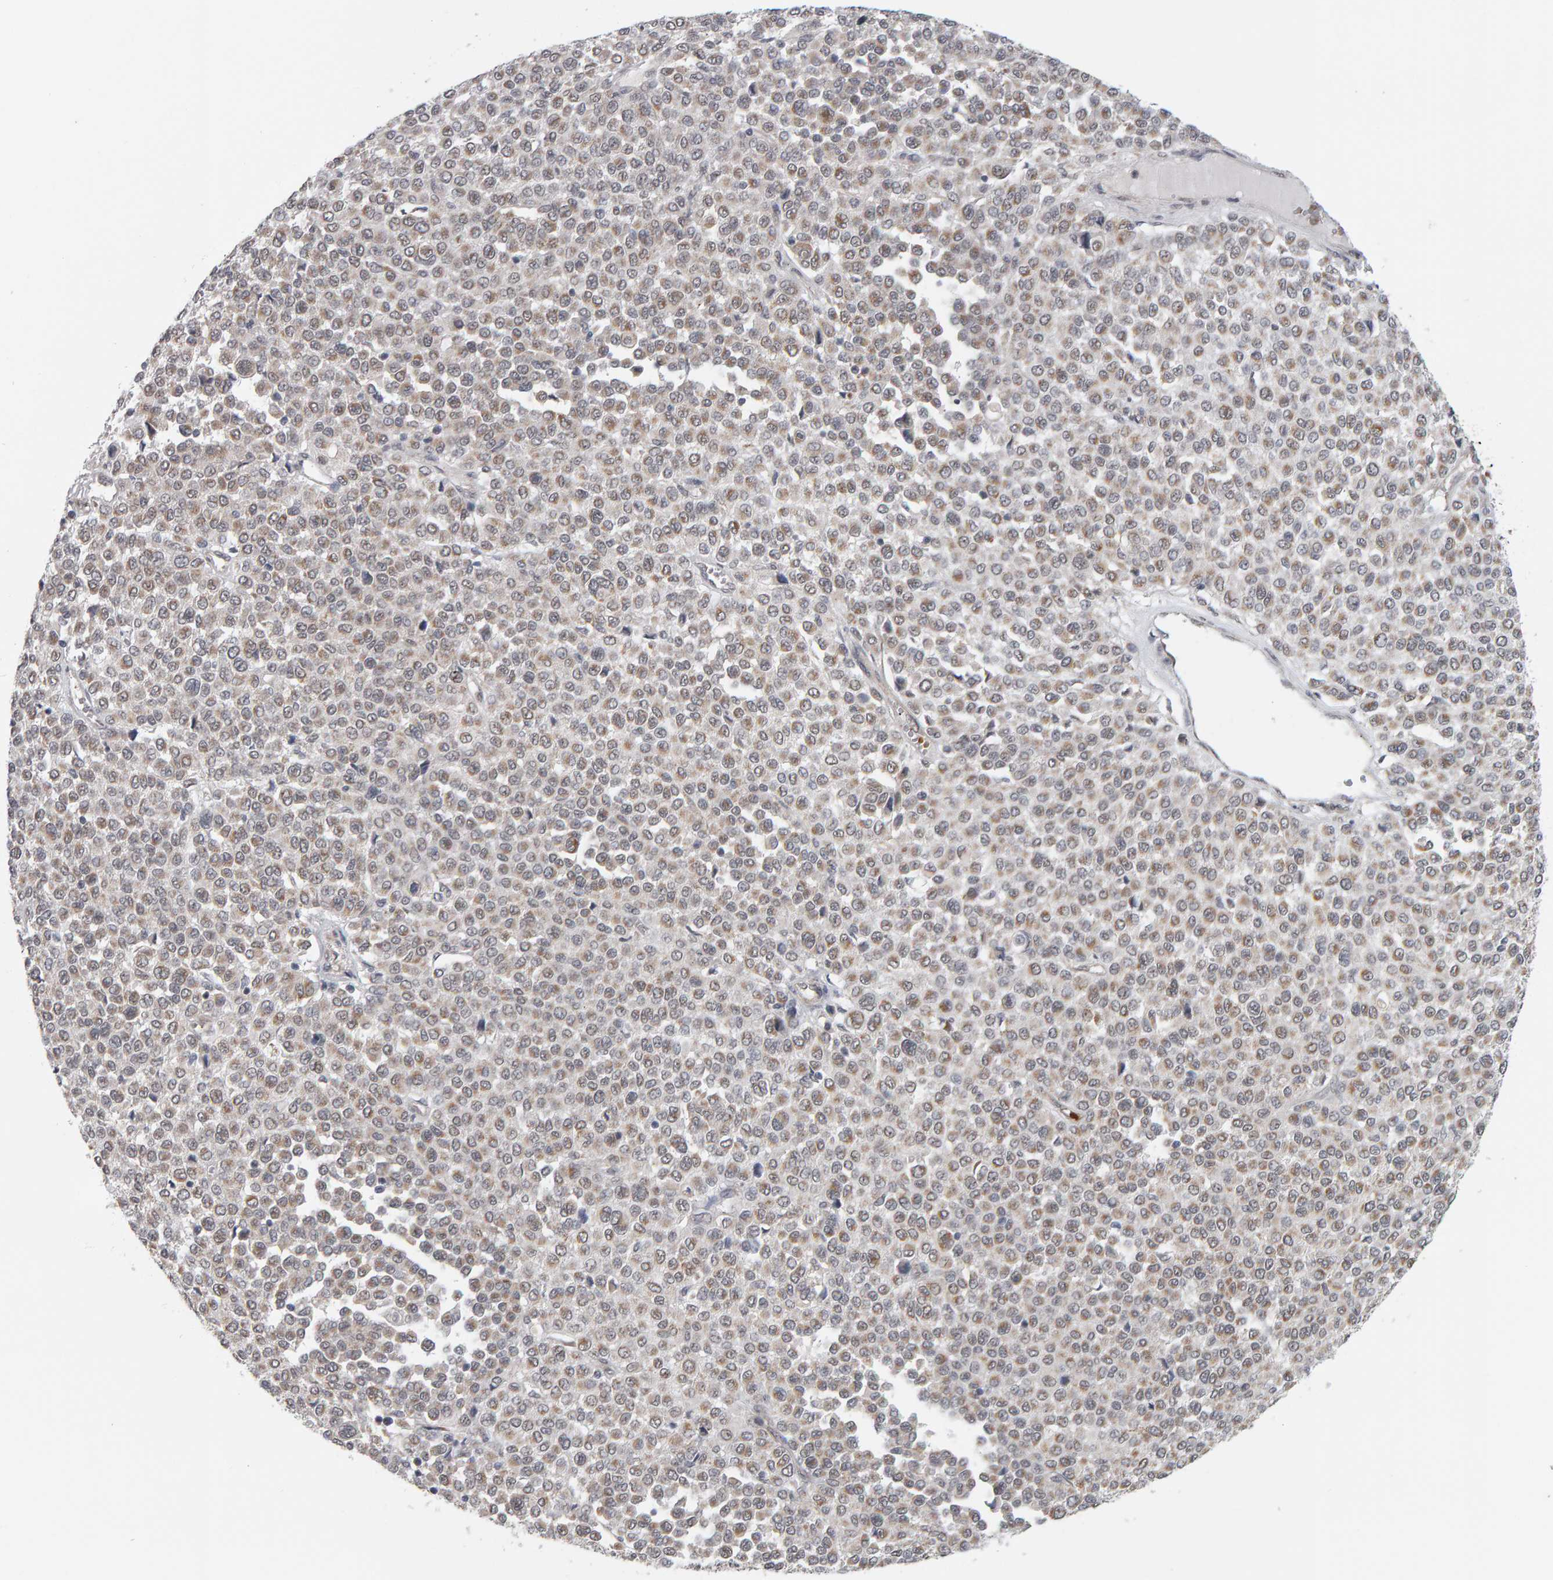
{"staining": {"intensity": "moderate", "quantity": ">75%", "location": "cytoplasmic/membranous"}, "tissue": "melanoma", "cell_type": "Tumor cells", "image_type": "cancer", "snomed": [{"axis": "morphology", "description": "Malignant melanoma, Metastatic site"}, {"axis": "topography", "description": "Pancreas"}], "caption": "Malignant melanoma (metastatic site) stained with a protein marker displays moderate staining in tumor cells.", "gene": "DAP3", "patient": {"sex": "female", "age": 30}}